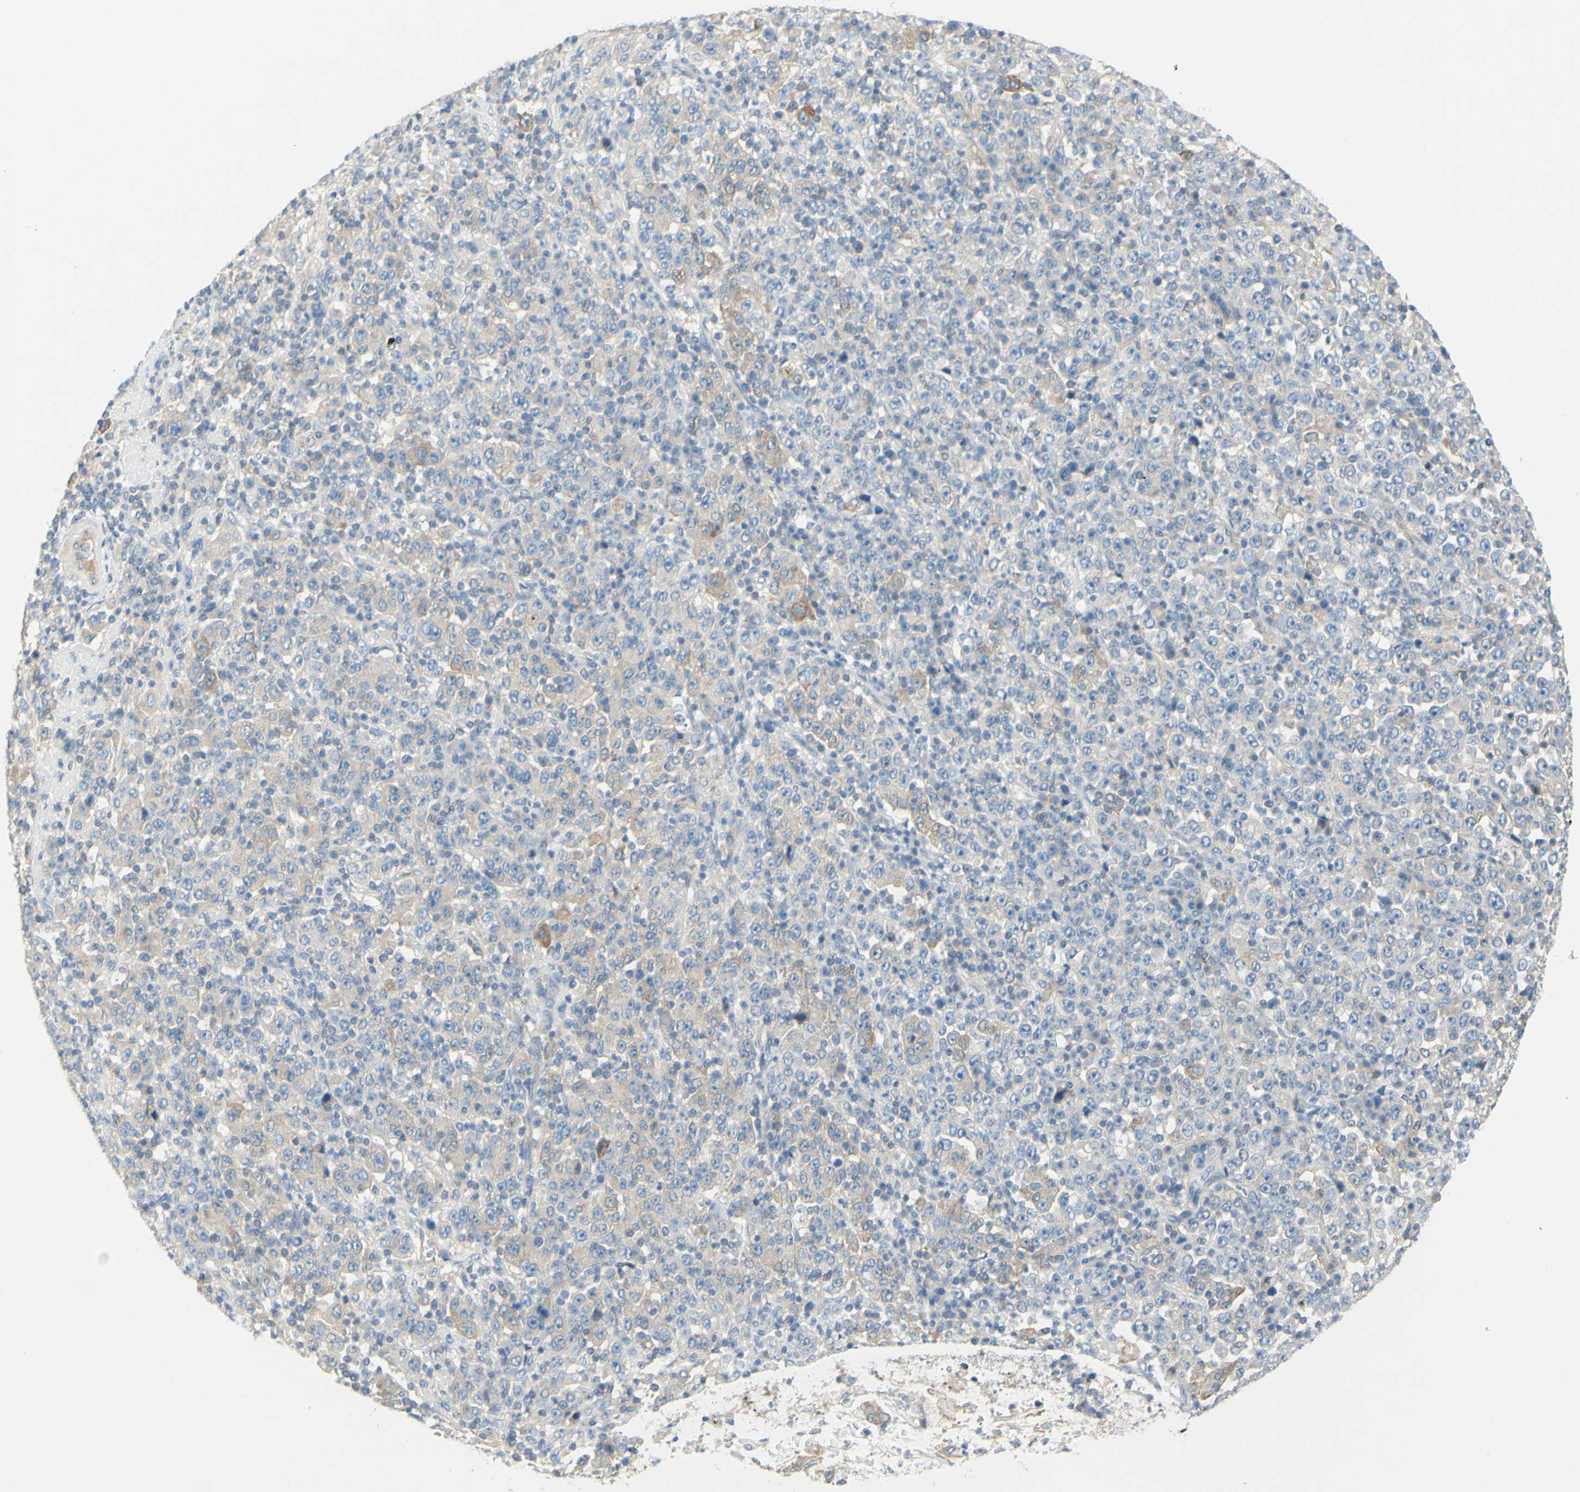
{"staining": {"intensity": "weak", "quantity": "<25%", "location": "cytoplasmic/membranous"}, "tissue": "stomach cancer", "cell_type": "Tumor cells", "image_type": "cancer", "snomed": [{"axis": "morphology", "description": "Normal tissue, NOS"}, {"axis": "morphology", "description": "Adenocarcinoma, NOS"}, {"axis": "topography", "description": "Stomach, upper"}, {"axis": "topography", "description": "Stomach"}], "caption": "IHC micrograph of neoplastic tissue: human stomach cancer stained with DAB (3,3'-diaminobenzidine) displays no significant protein expression in tumor cells. The staining was performed using DAB (3,3'-diaminobenzidine) to visualize the protein expression in brown, while the nuclei were stained in blue with hematoxylin (Magnification: 20x).", "gene": "MTM1", "patient": {"sex": "male", "age": 59}}